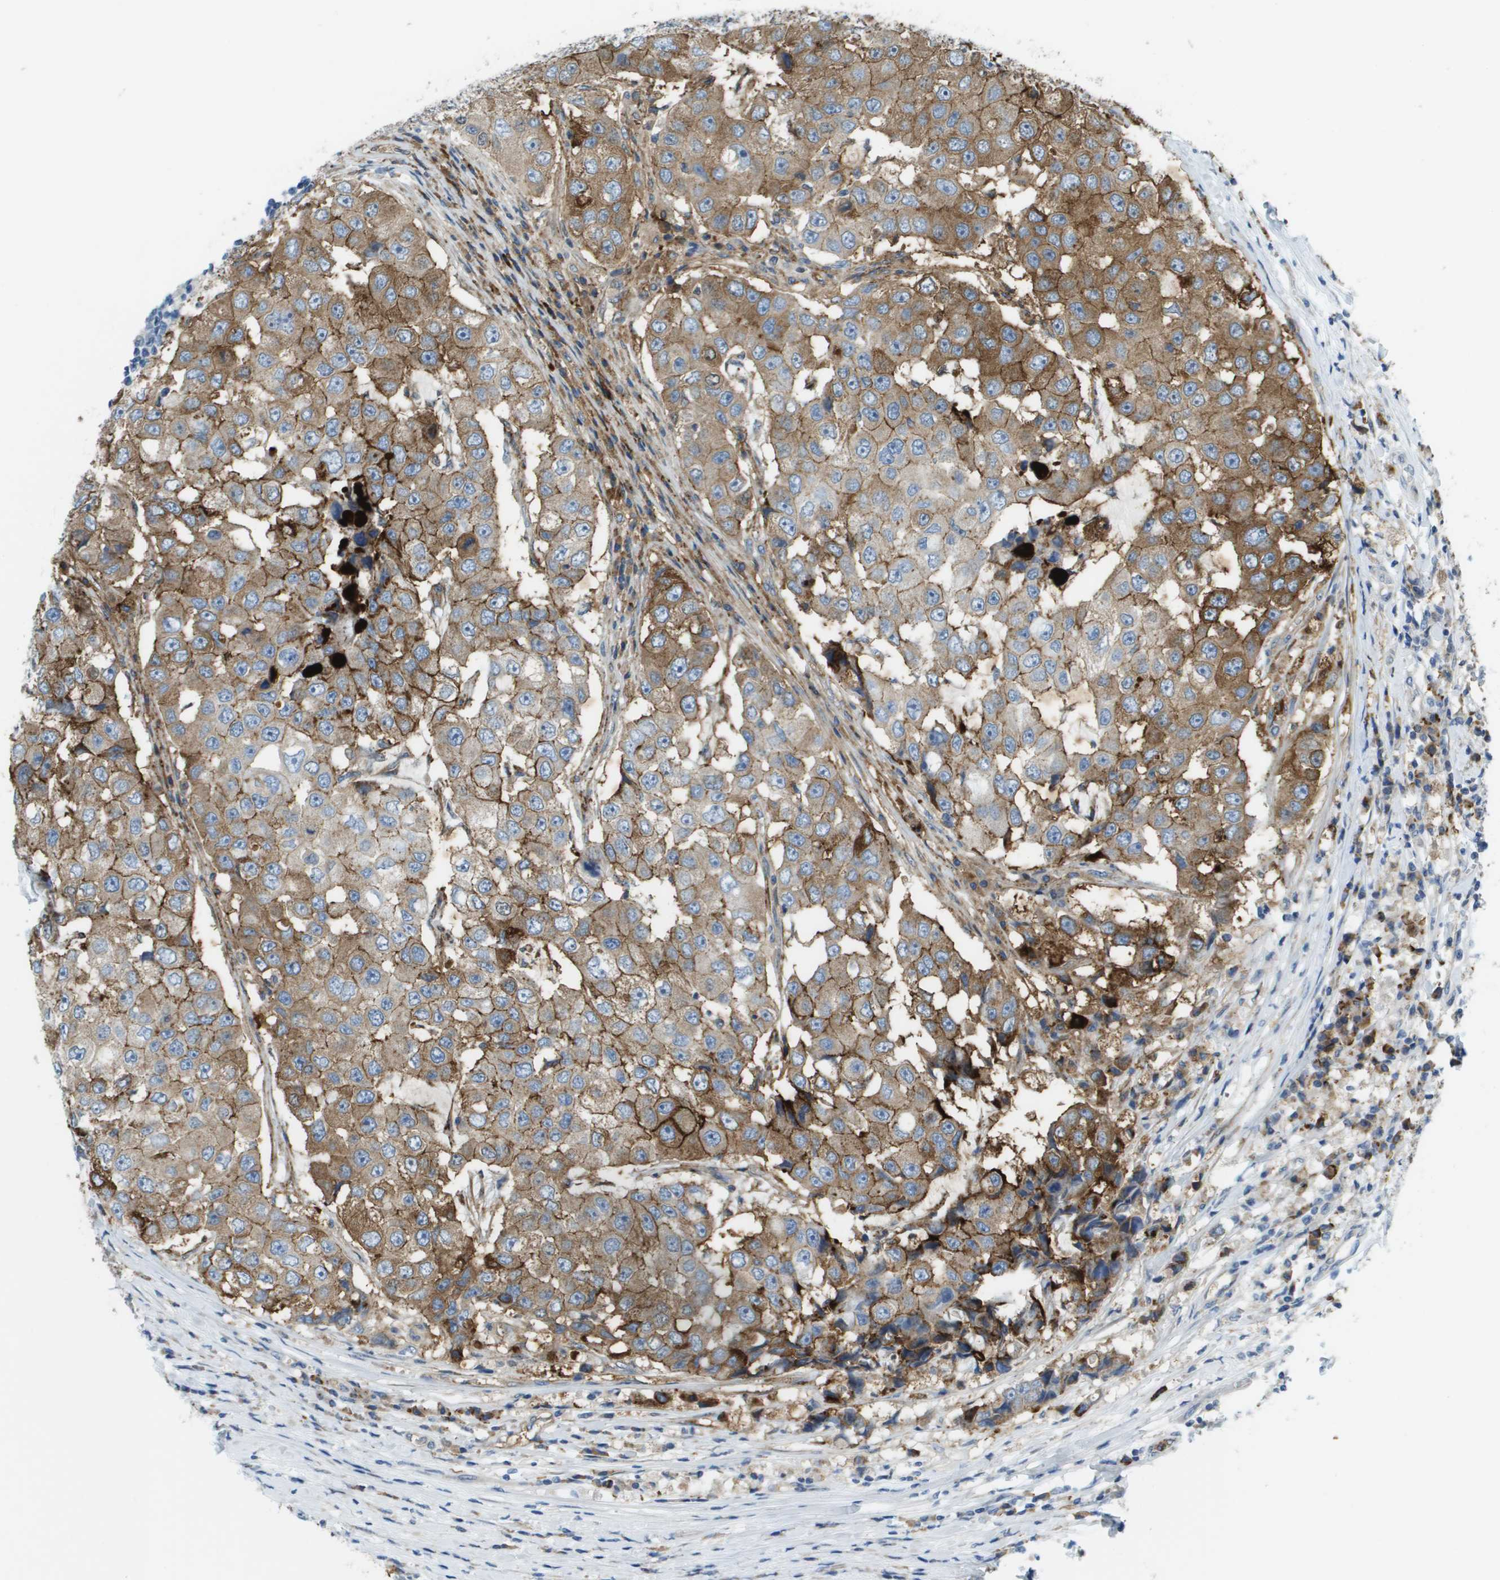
{"staining": {"intensity": "moderate", "quantity": ">75%", "location": "cytoplasmic/membranous"}, "tissue": "breast cancer", "cell_type": "Tumor cells", "image_type": "cancer", "snomed": [{"axis": "morphology", "description": "Duct carcinoma"}, {"axis": "topography", "description": "Breast"}], "caption": "Immunohistochemical staining of human breast cancer displays moderate cytoplasmic/membranous protein expression in approximately >75% of tumor cells.", "gene": "SDC1", "patient": {"sex": "female", "age": 27}}